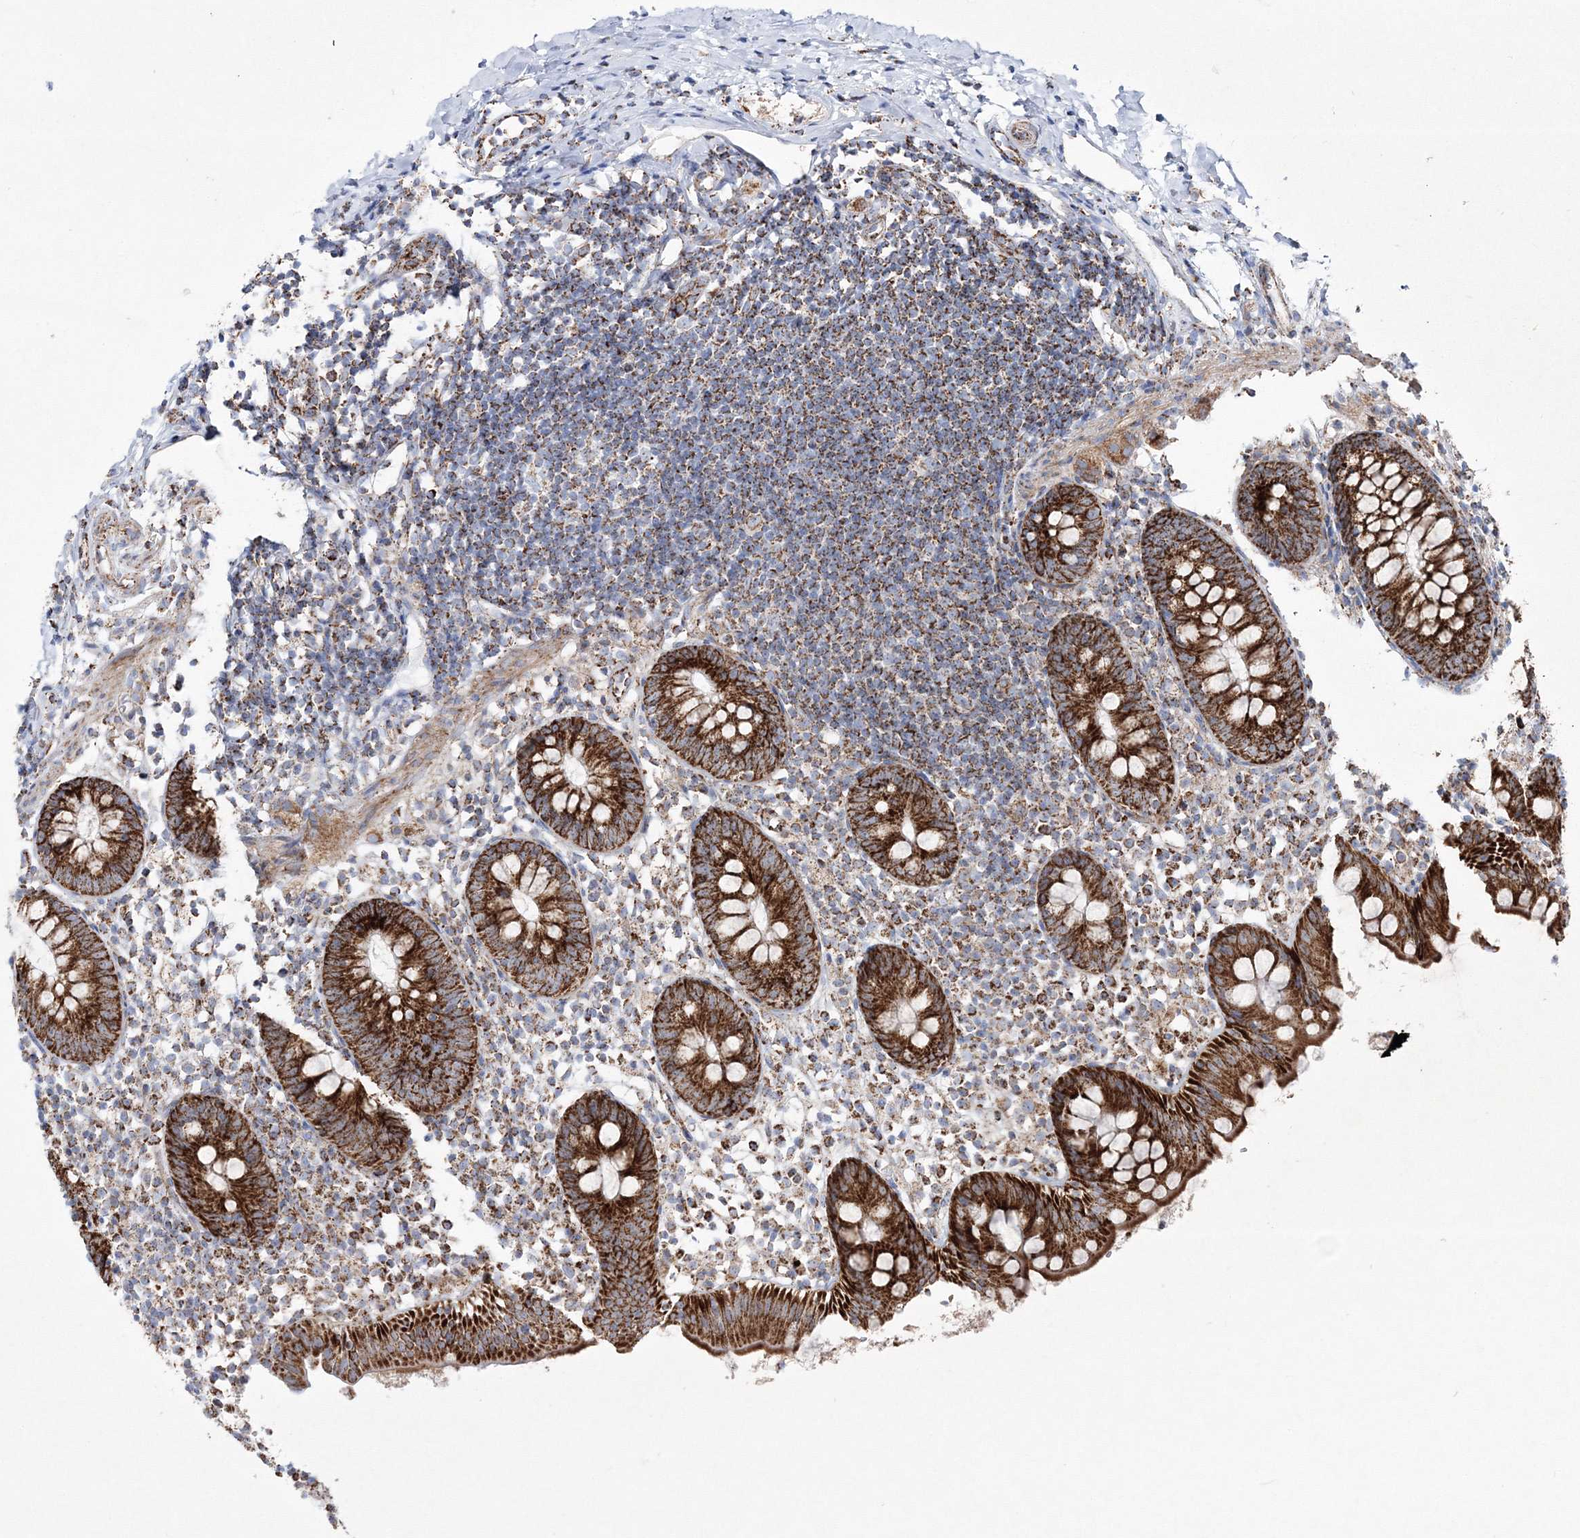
{"staining": {"intensity": "strong", "quantity": ">75%", "location": "cytoplasmic/membranous"}, "tissue": "appendix", "cell_type": "Glandular cells", "image_type": "normal", "snomed": [{"axis": "morphology", "description": "Normal tissue, NOS"}, {"axis": "topography", "description": "Appendix"}], "caption": "A high-resolution image shows immunohistochemistry (IHC) staining of benign appendix, which shows strong cytoplasmic/membranous positivity in approximately >75% of glandular cells. (Brightfield microscopy of DAB IHC at high magnification).", "gene": "HIBCH", "patient": {"sex": "female", "age": 20}}